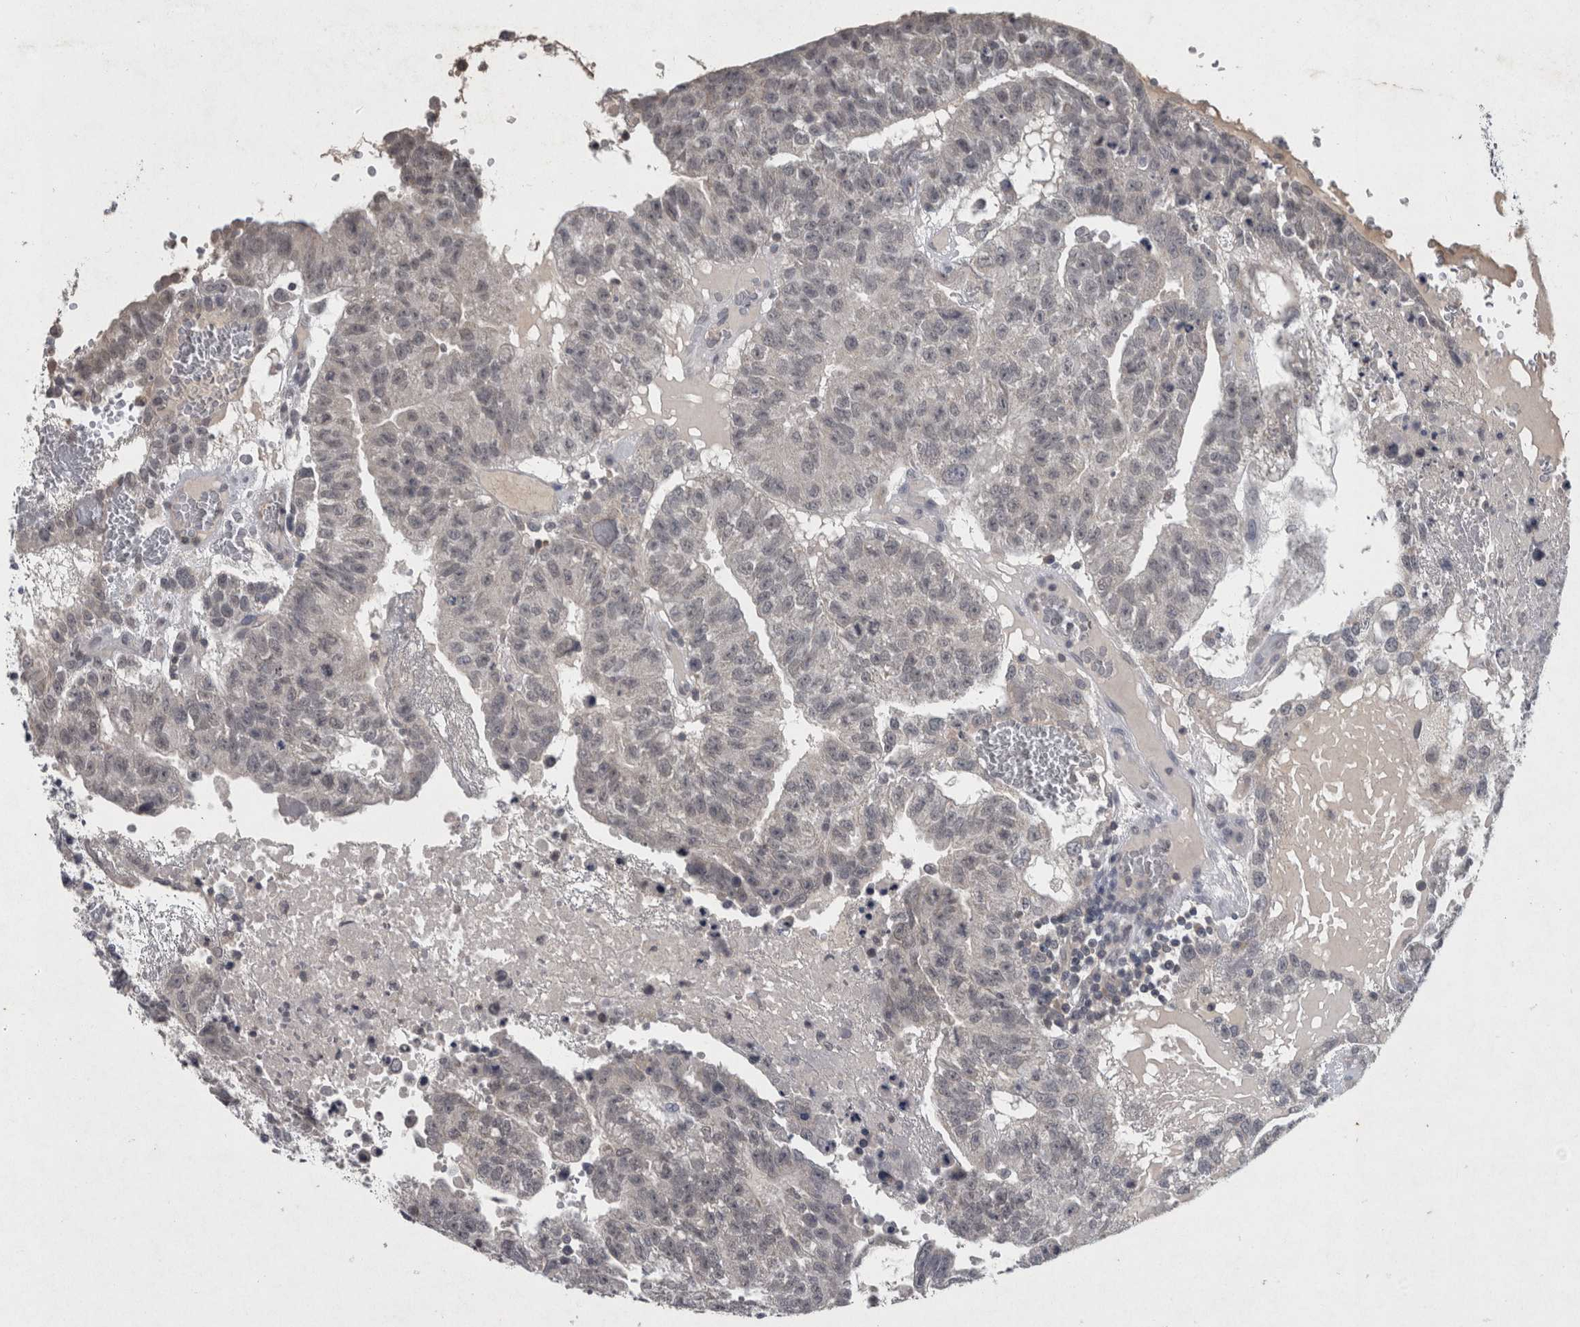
{"staining": {"intensity": "negative", "quantity": "none", "location": "none"}, "tissue": "testis cancer", "cell_type": "Tumor cells", "image_type": "cancer", "snomed": [{"axis": "morphology", "description": "Seminoma, NOS"}, {"axis": "morphology", "description": "Carcinoma, Embryonal, NOS"}, {"axis": "topography", "description": "Testis"}], "caption": "The image shows no staining of tumor cells in testis embryonal carcinoma.", "gene": "WNT7A", "patient": {"sex": "male", "age": 52}}